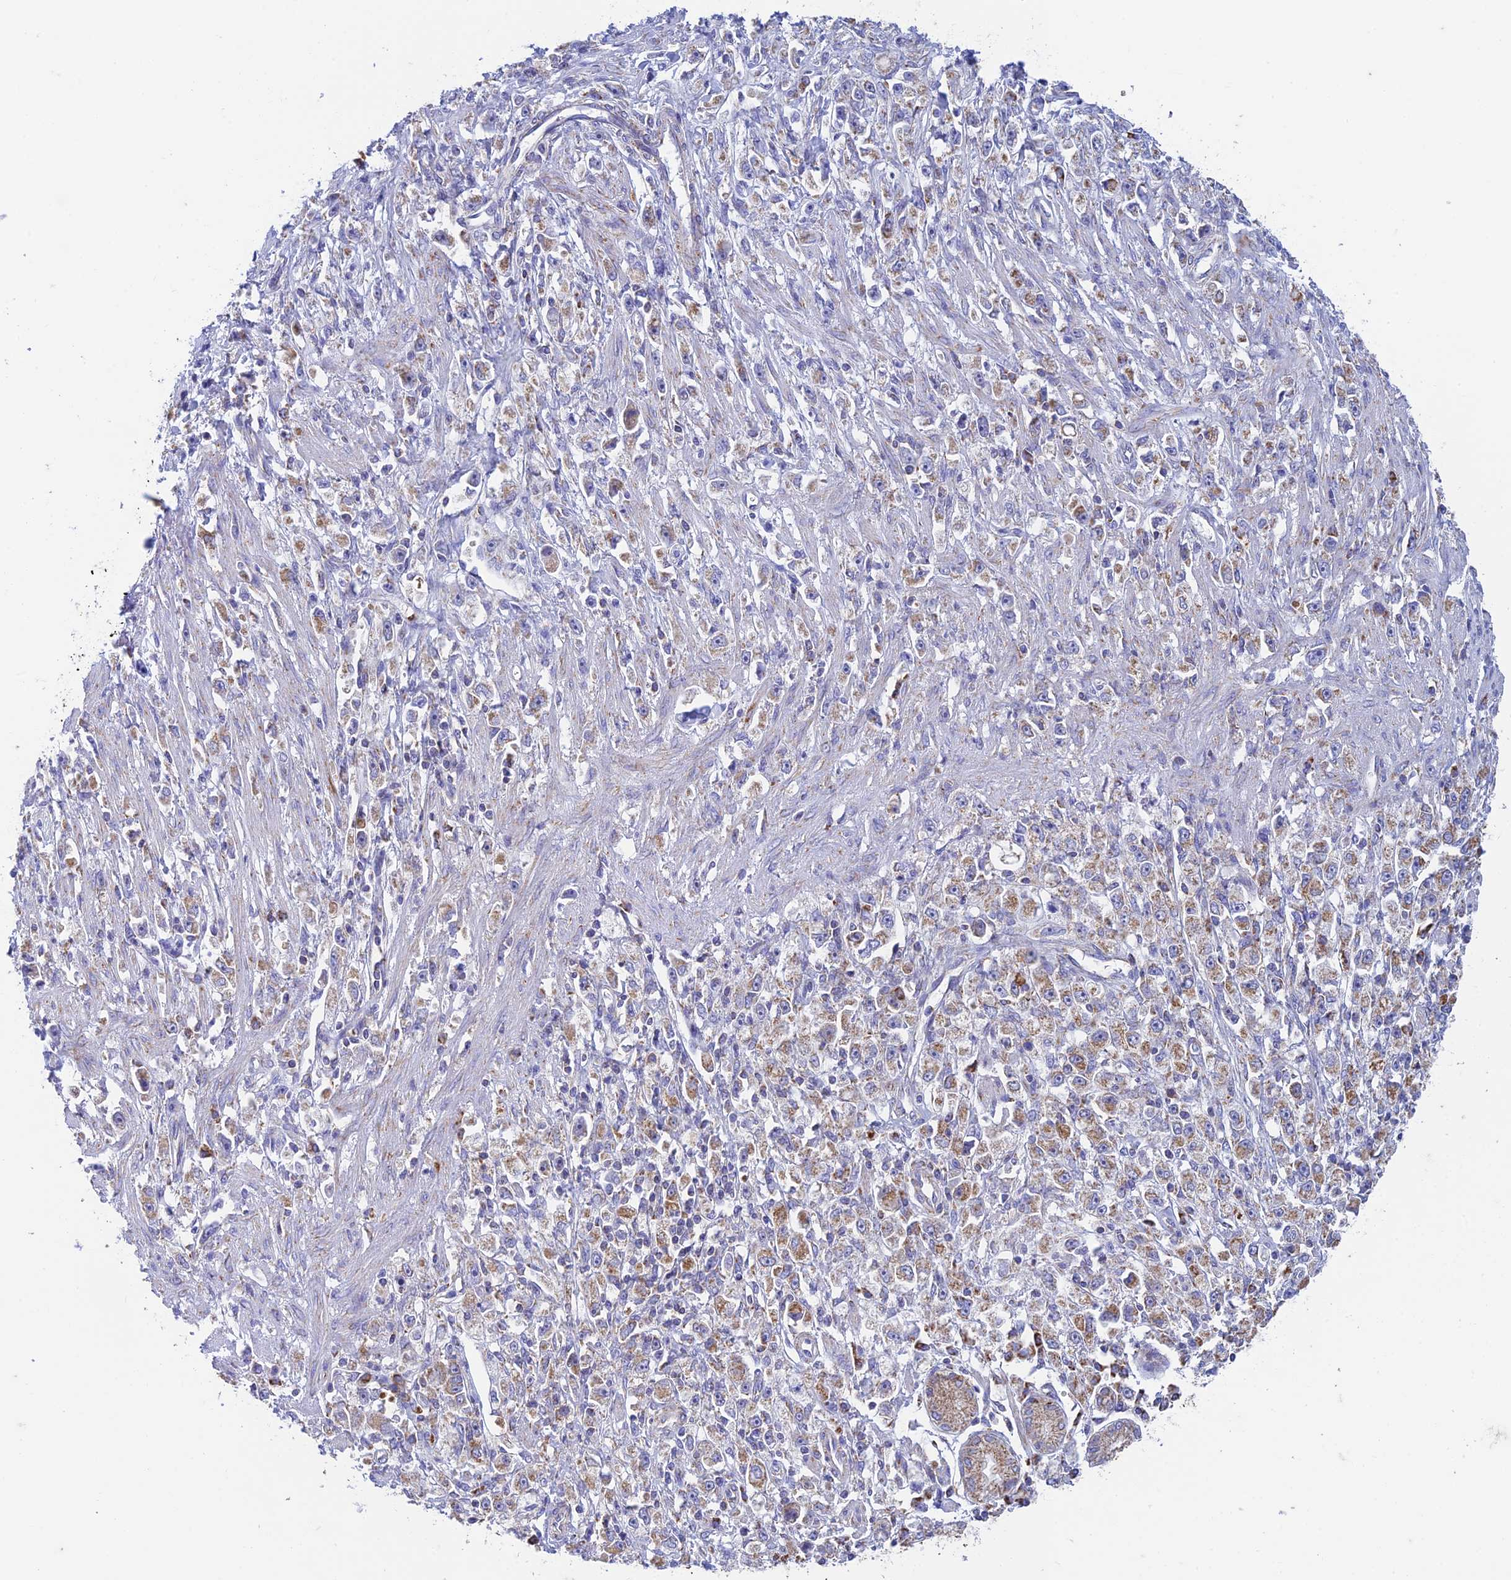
{"staining": {"intensity": "moderate", "quantity": "<25%", "location": "cytoplasmic/membranous"}, "tissue": "stomach cancer", "cell_type": "Tumor cells", "image_type": "cancer", "snomed": [{"axis": "morphology", "description": "Adenocarcinoma, NOS"}, {"axis": "topography", "description": "Stomach"}], "caption": "IHC (DAB) staining of human stomach cancer (adenocarcinoma) shows moderate cytoplasmic/membranous protein expression in about <25% of tumor cells.", "gene": "ZNF181", "patient": {"sex": "female", "age": 59}}